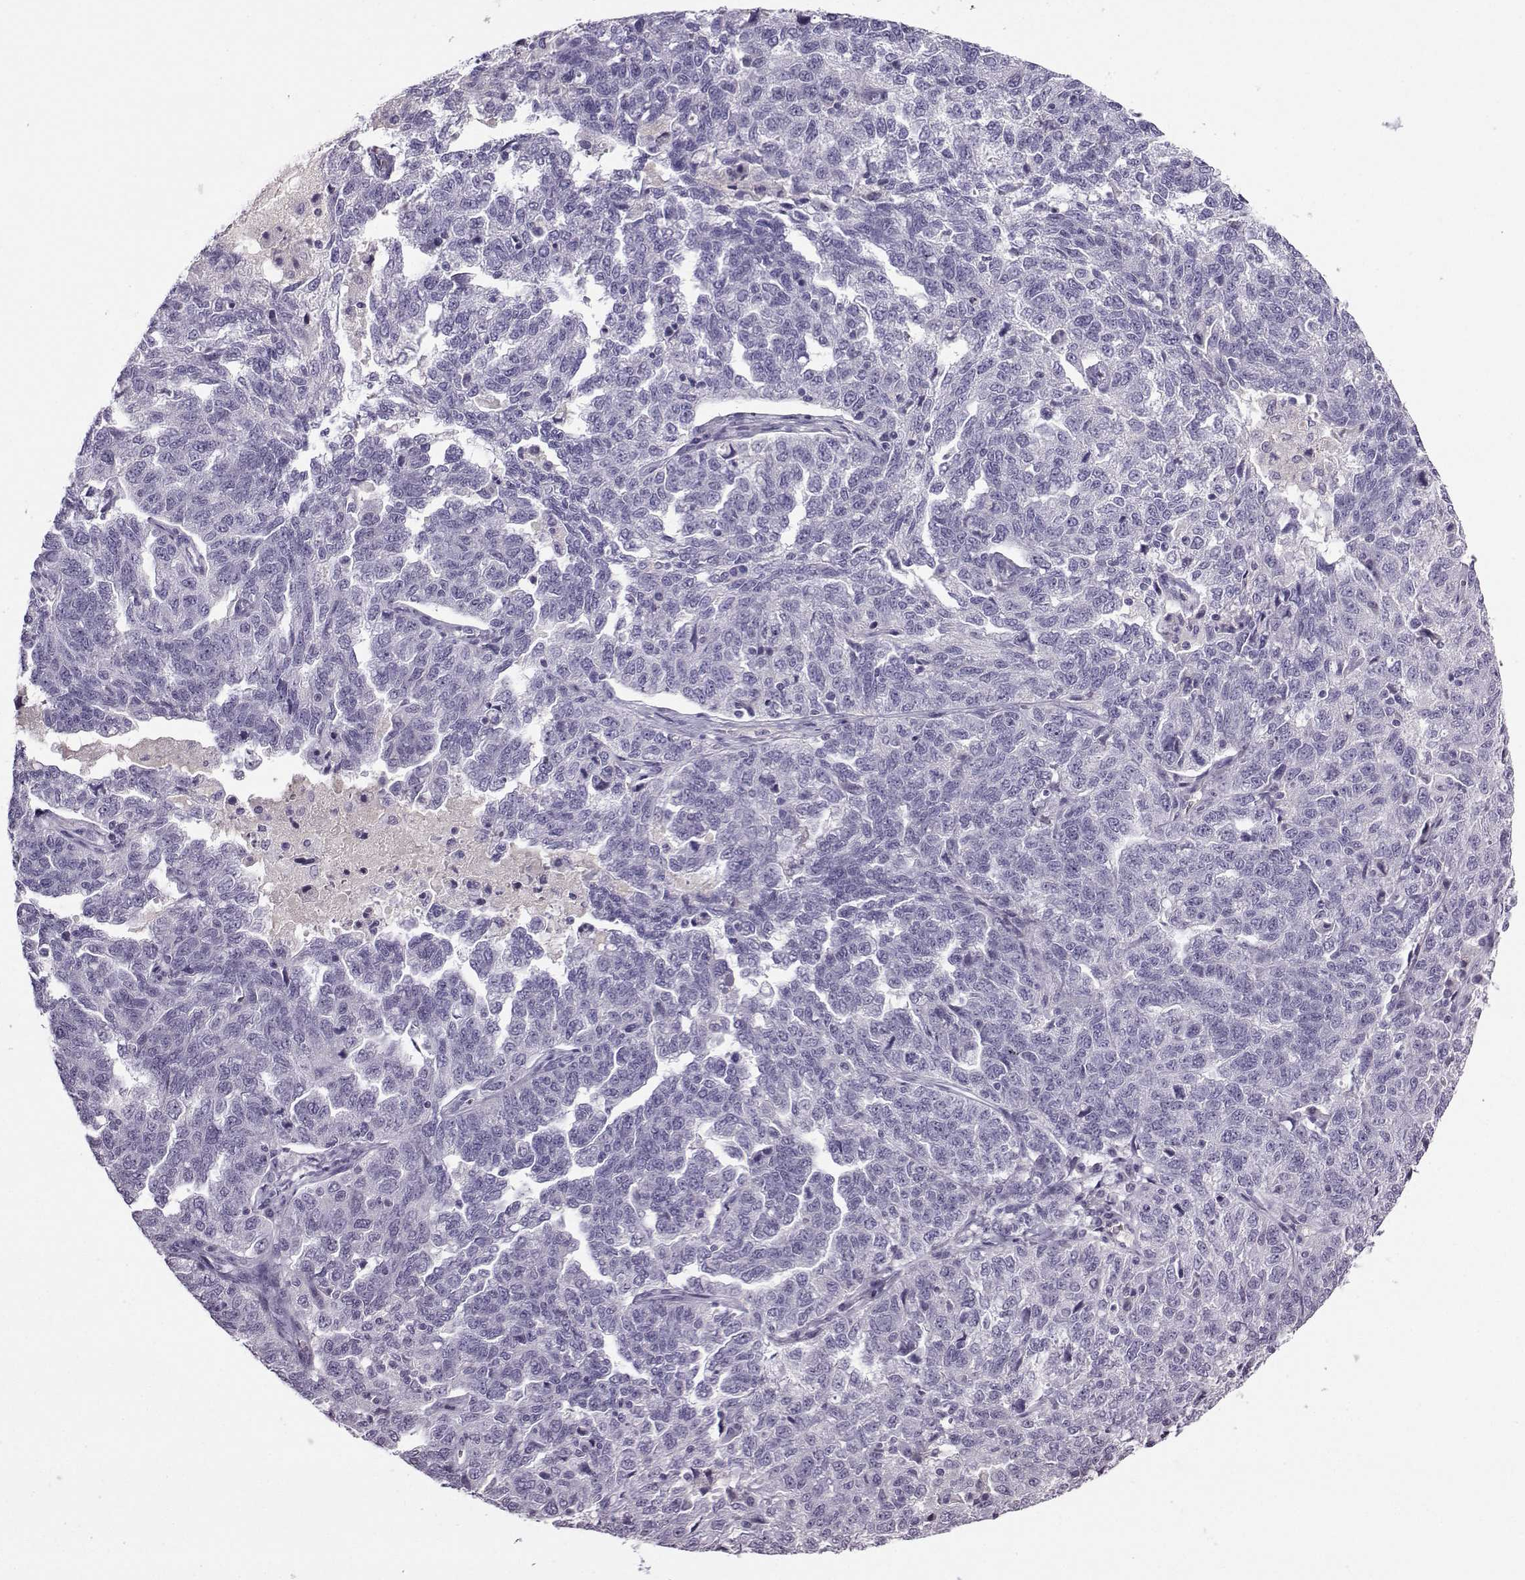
{"staining": {"intensity": "negative", "quantity": "none", "location": "none"}, "tissue": "ovarian cancer", "cell_type": "Tumor cells", "image_type": "cancer", "snomed": [{"axis": "morphology", "description": "Cystadenocarcinoma, serous, NOS"}, {"axis": "topography", "description": "Ovary"}], "caption": "Protein analysis of ovarian cancer (serous cystadenocarcinoma) demonstrates no significant staining in tumor cells. Nuclei are stained in blue.", "gene": "ARMC2", "patient": {"sex": "female", "age": 71}}